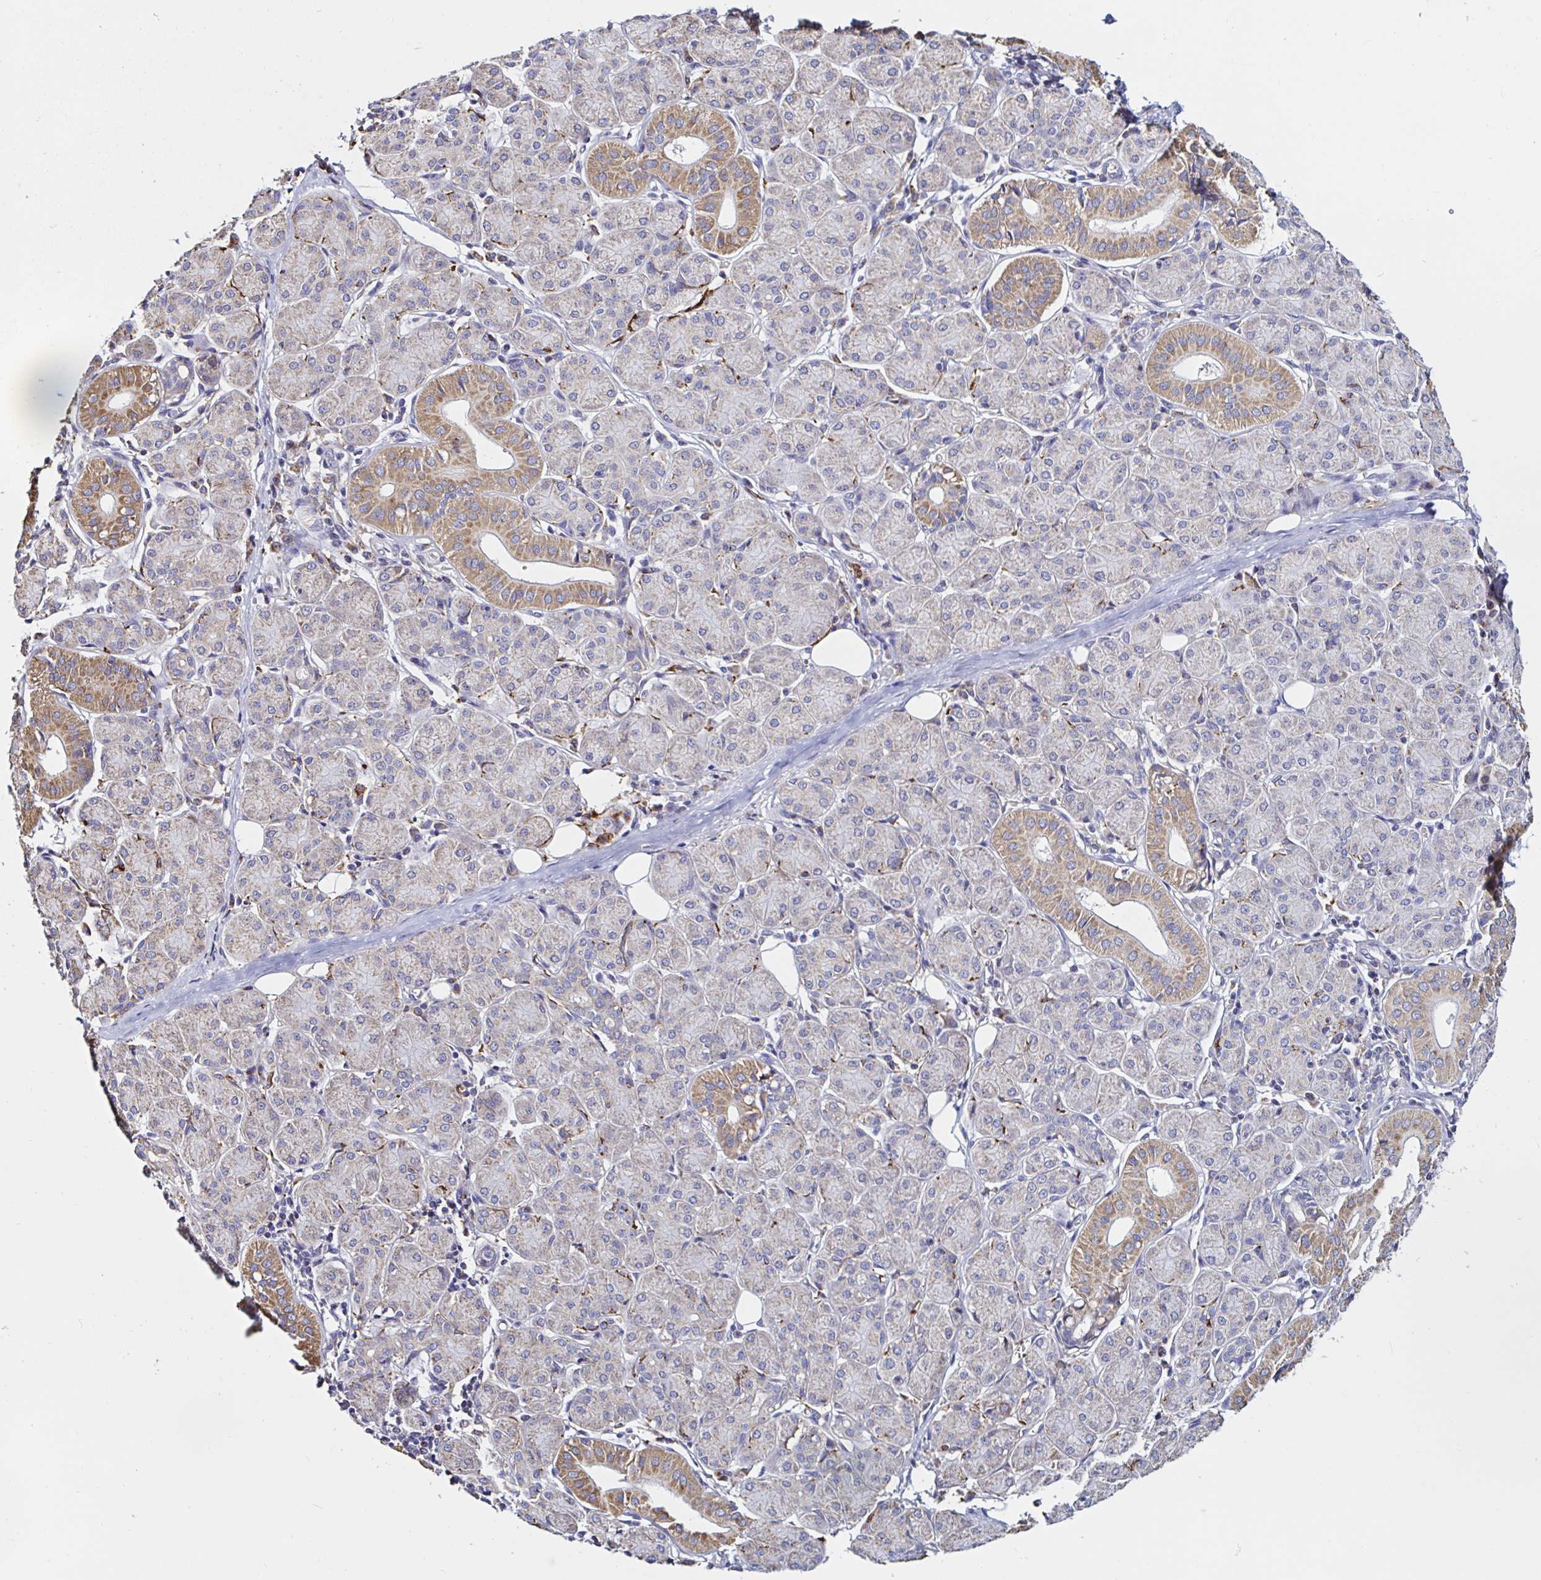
{"staining": {"intensity": "moderate", "quantity": "25%-75%", "location": "cytoplasmic/membranous"}, "tissue": "salivary gland", "cell_type": "Glandular cells", "image_type": "normal", "snomed": [{"axis": "morphology", "description": "Normal tissue, NOS"}, {"axis": "morphology", "description": "Inflammation, NOS"}, {"axis": "topography", "description": "Lymph node"}, {"axis": "topography", "description": "Salivary gland"}], "caption": "This micrograph displays normal salivary gland stained with immunohistochemistry to label a protein in brown. The cytoplasmic/membranous of glandular cells show moderate positivity for the protein. Nuclei are counter-stained blue.", "gene": "MSR1", "patient": {"sex": "male", "age": 3}}